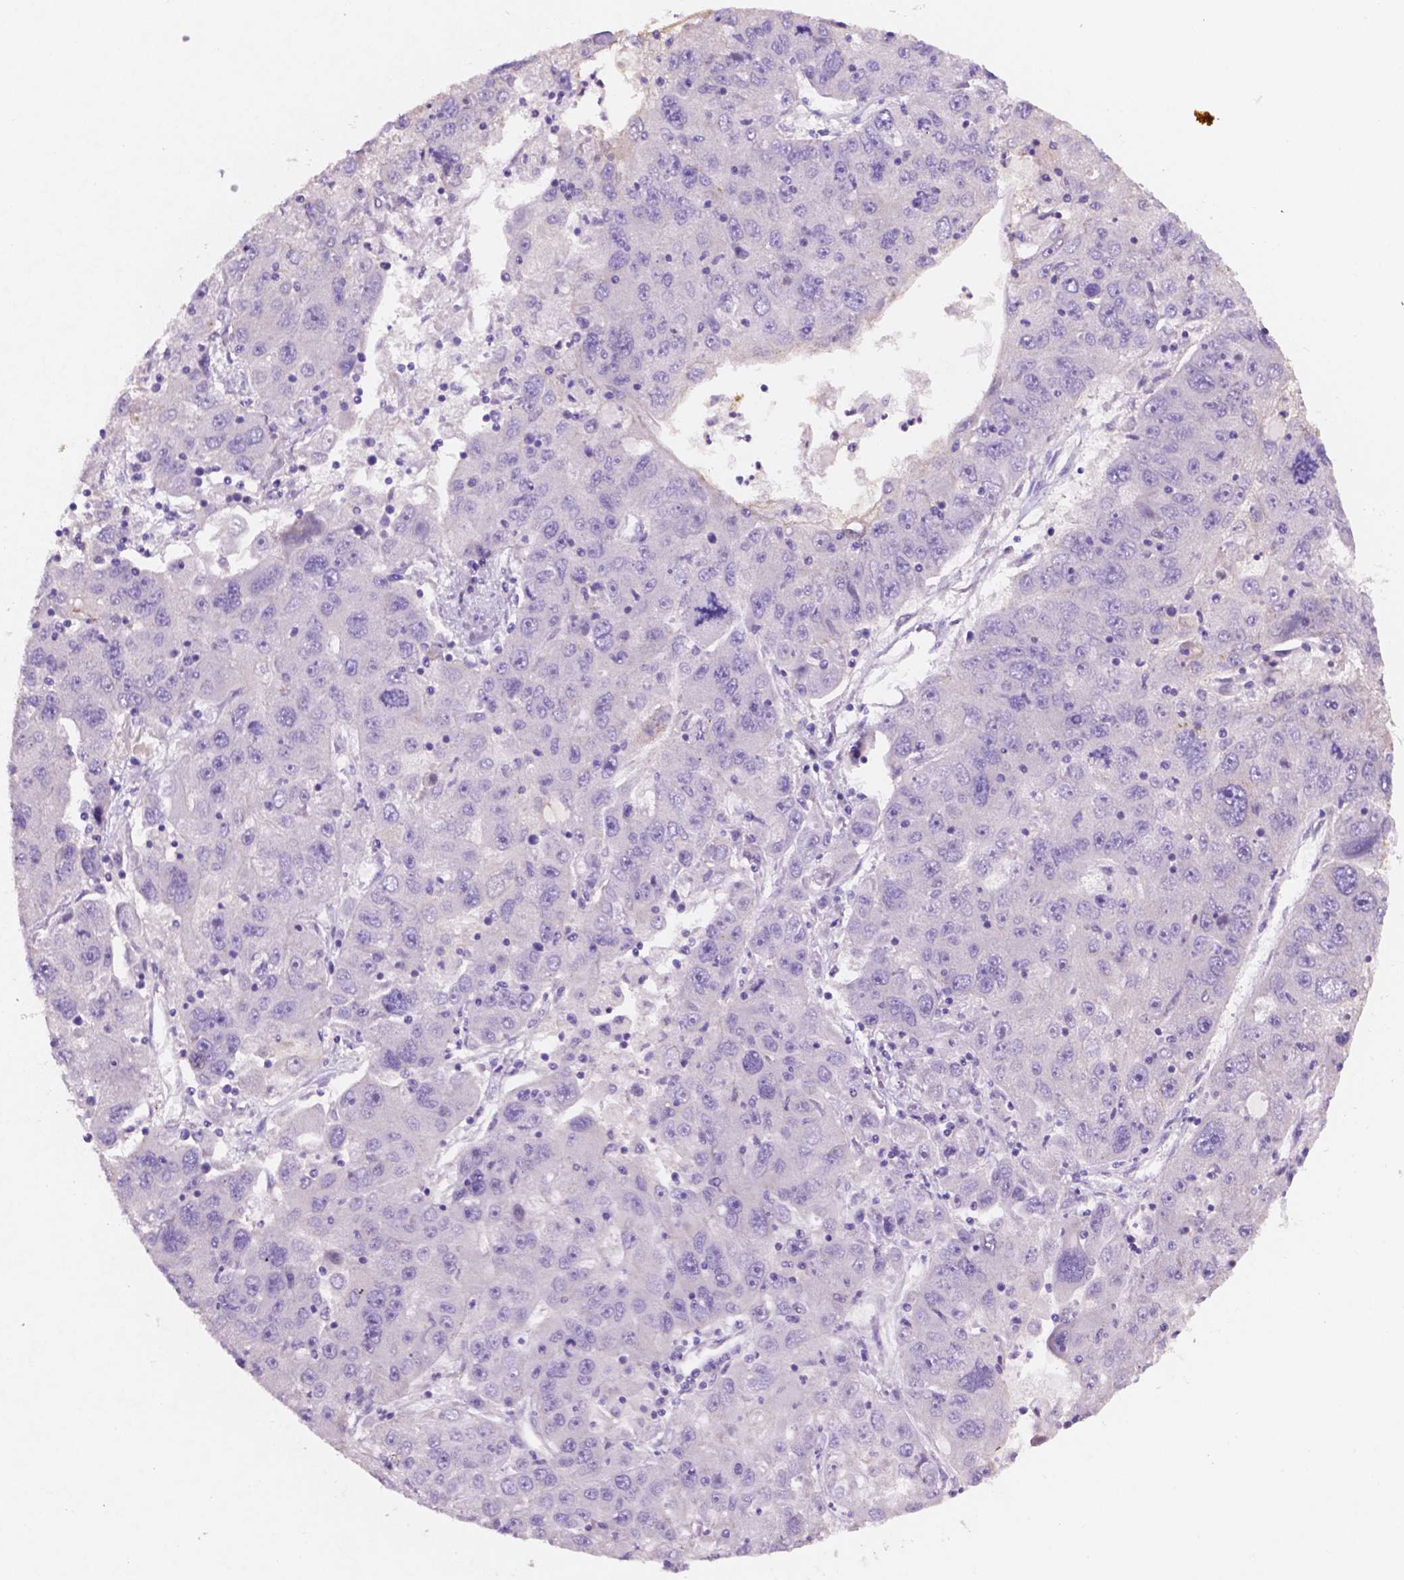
{"staining": {"intensity": "negative", "quantity": "none", "location": "none"}, "tissue": "stomach cancer", "cell_type": "Tumor cells", "image_type": "cancer", "snomed": [{"axis": "morphology", "description": "Adenocarcinoma, NOS"}, {"axis": "topography", "description": "Stomach"}], "caption": "Tumor cells are negative for brown protein staining in adenocarcinoma (stomach). The staining is performed using DAB brown chromogen with nuclei counter-stained in using hematoxylin.", "gene": "MKRN2OS", "patient": {"sex": "male", "age": 56}}